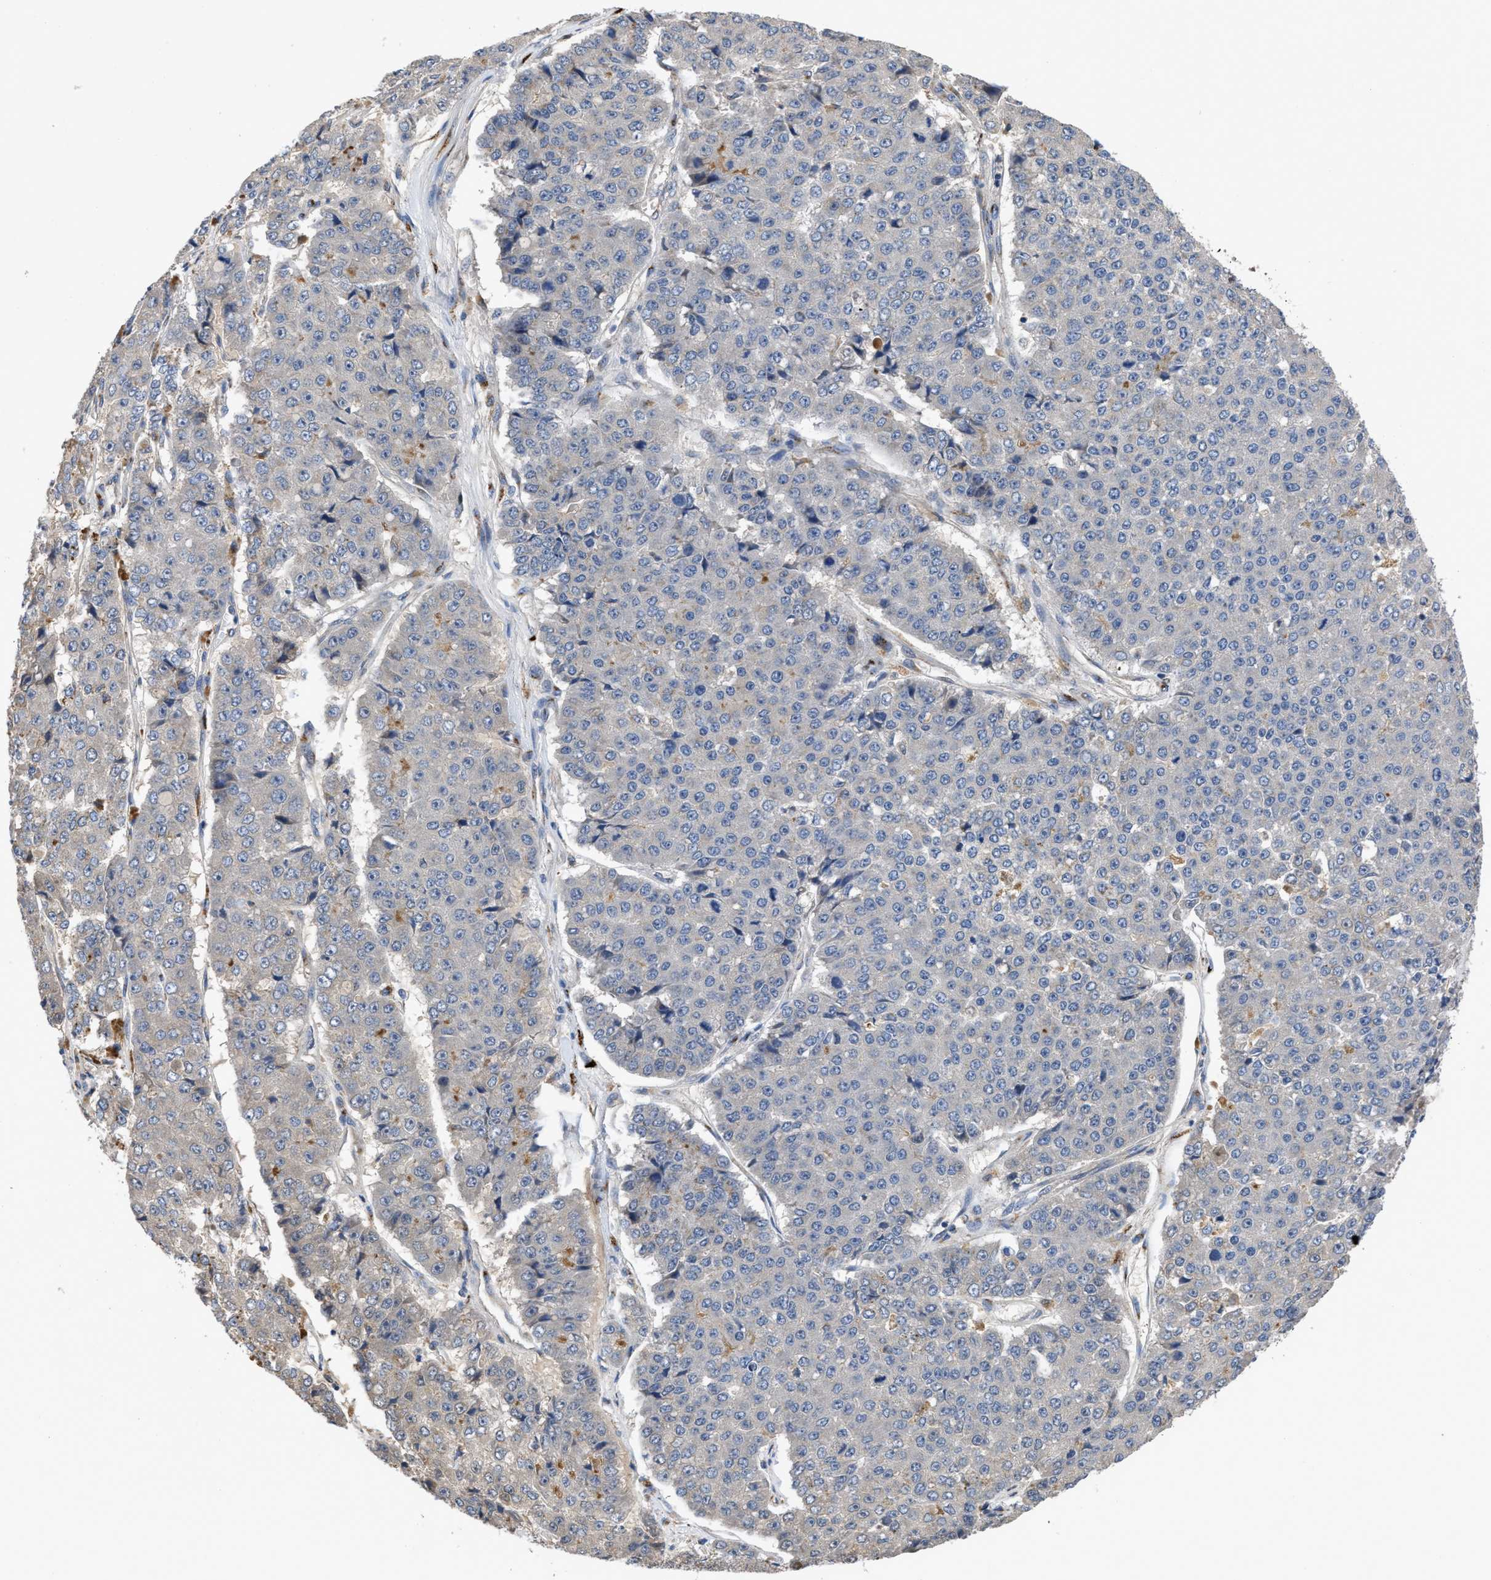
{"staining": {"intensity": "negative", "quantity": "none", "location": "none"}, "tissue": "pancreatic cancer", "cell_type": "Tumor cells", "image_type": "cancer", "snomed": [{"axis": "morphology", "description": "Adenocarcinoma, NOS"}, {"axis": "topography", "description": "Pancreas"}], "caption": "This is an immunohistochemistry photomicrograph of human pancreatic cancer. There is no staining in tumor cells.", "gene": "SIK2", "patient": {"sex": "male", "age": 50}}